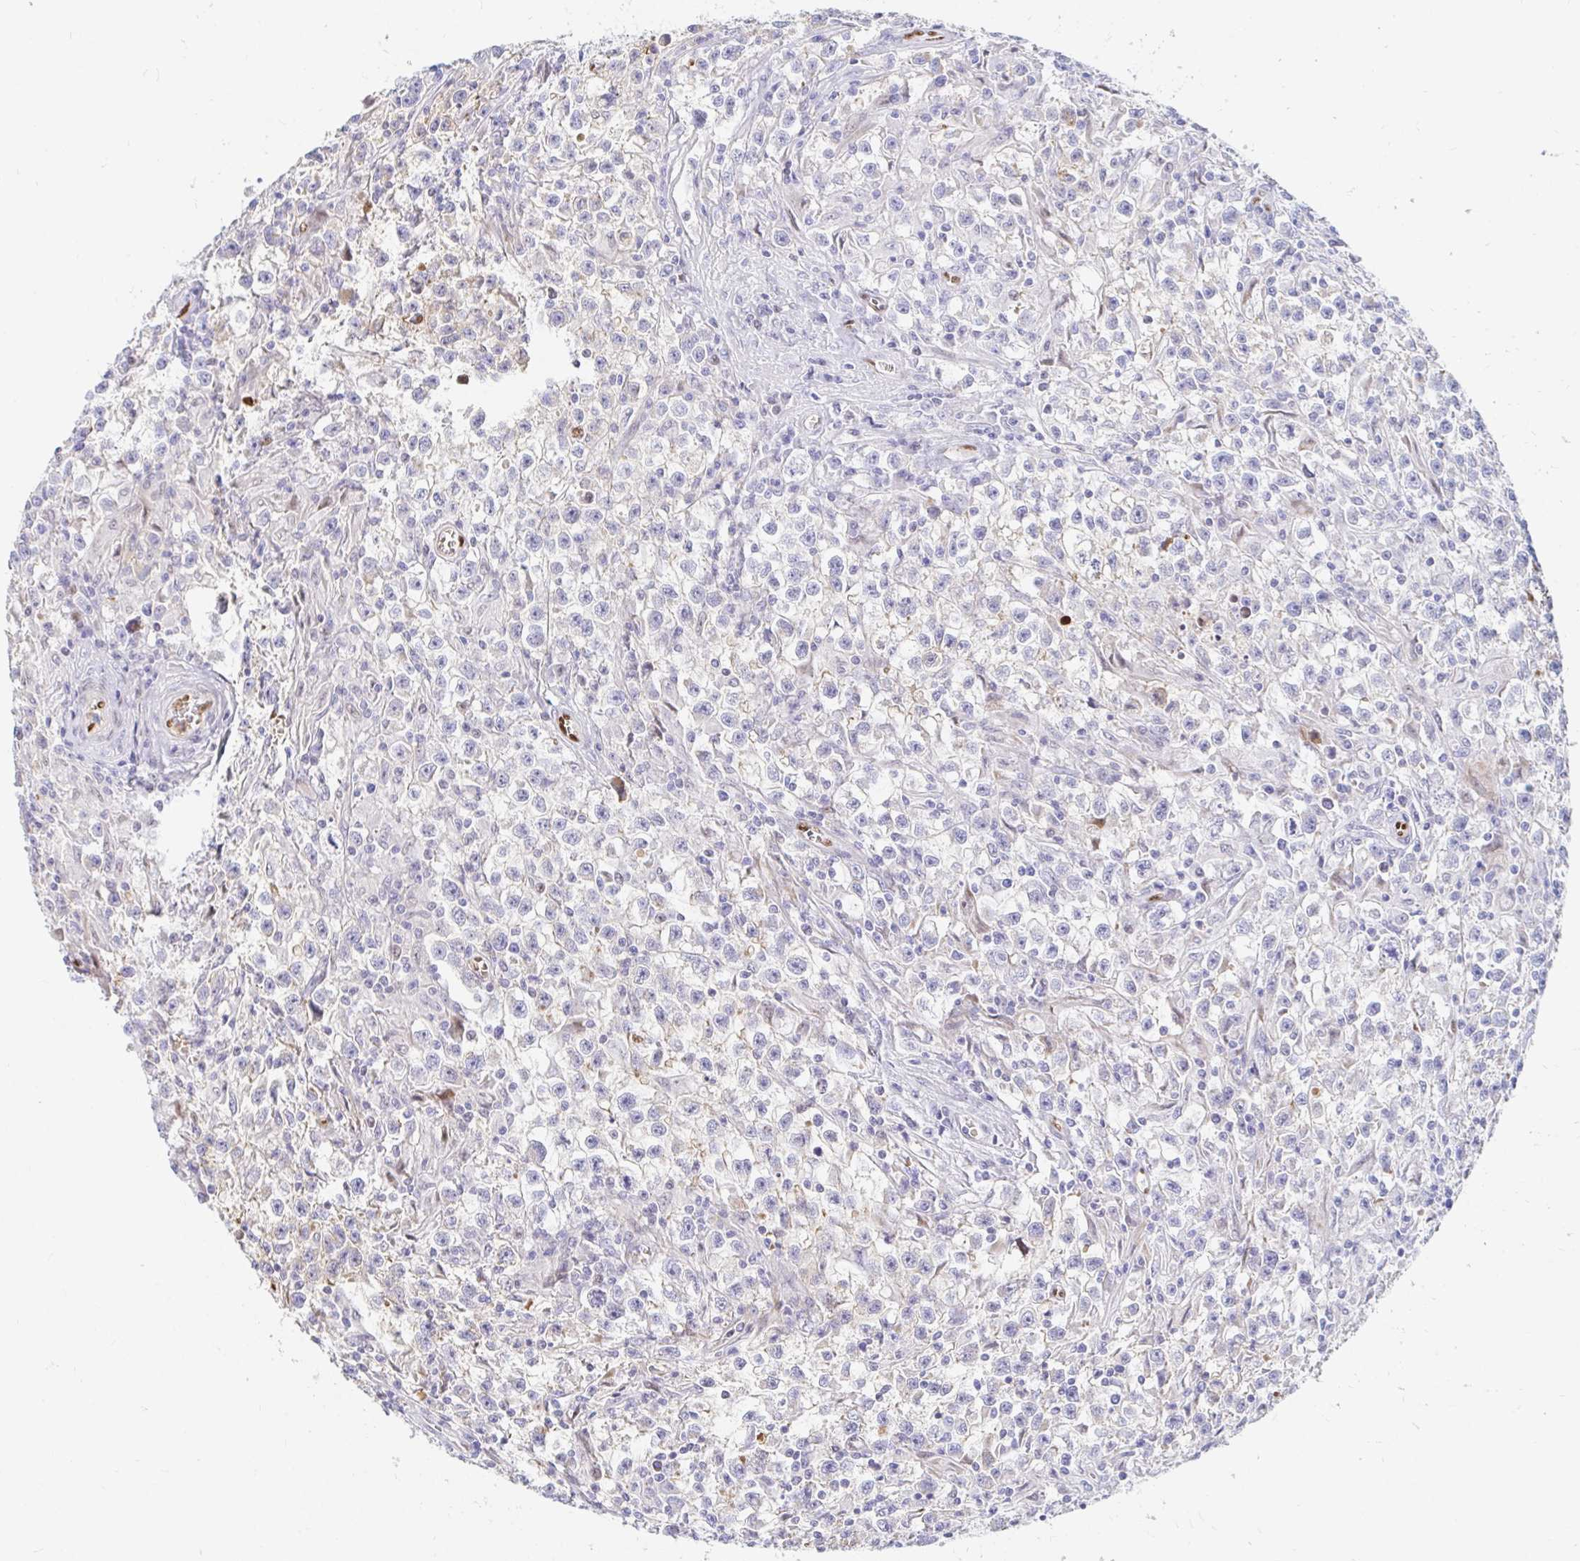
{"staining": {"intensity": "negative", "quantity": "none", "location": "none"}, "tissue": "testis cancer", "cell_type": "Tumor cells", "image_type": "cancer", "snomed": [{"axis": "morphology", "description": "Seminoma, NOS"}, {"axis": "topography", "description": "Testis"}], "caption": "Immunohistochemistry (IHC) micrograph of neoplastic tissue: human testis seminoma stained with DAB exhibits no significant protein expression in tumor cells.", "gene": "HINFP", "patient": {"sex": "male", "age": 31}}